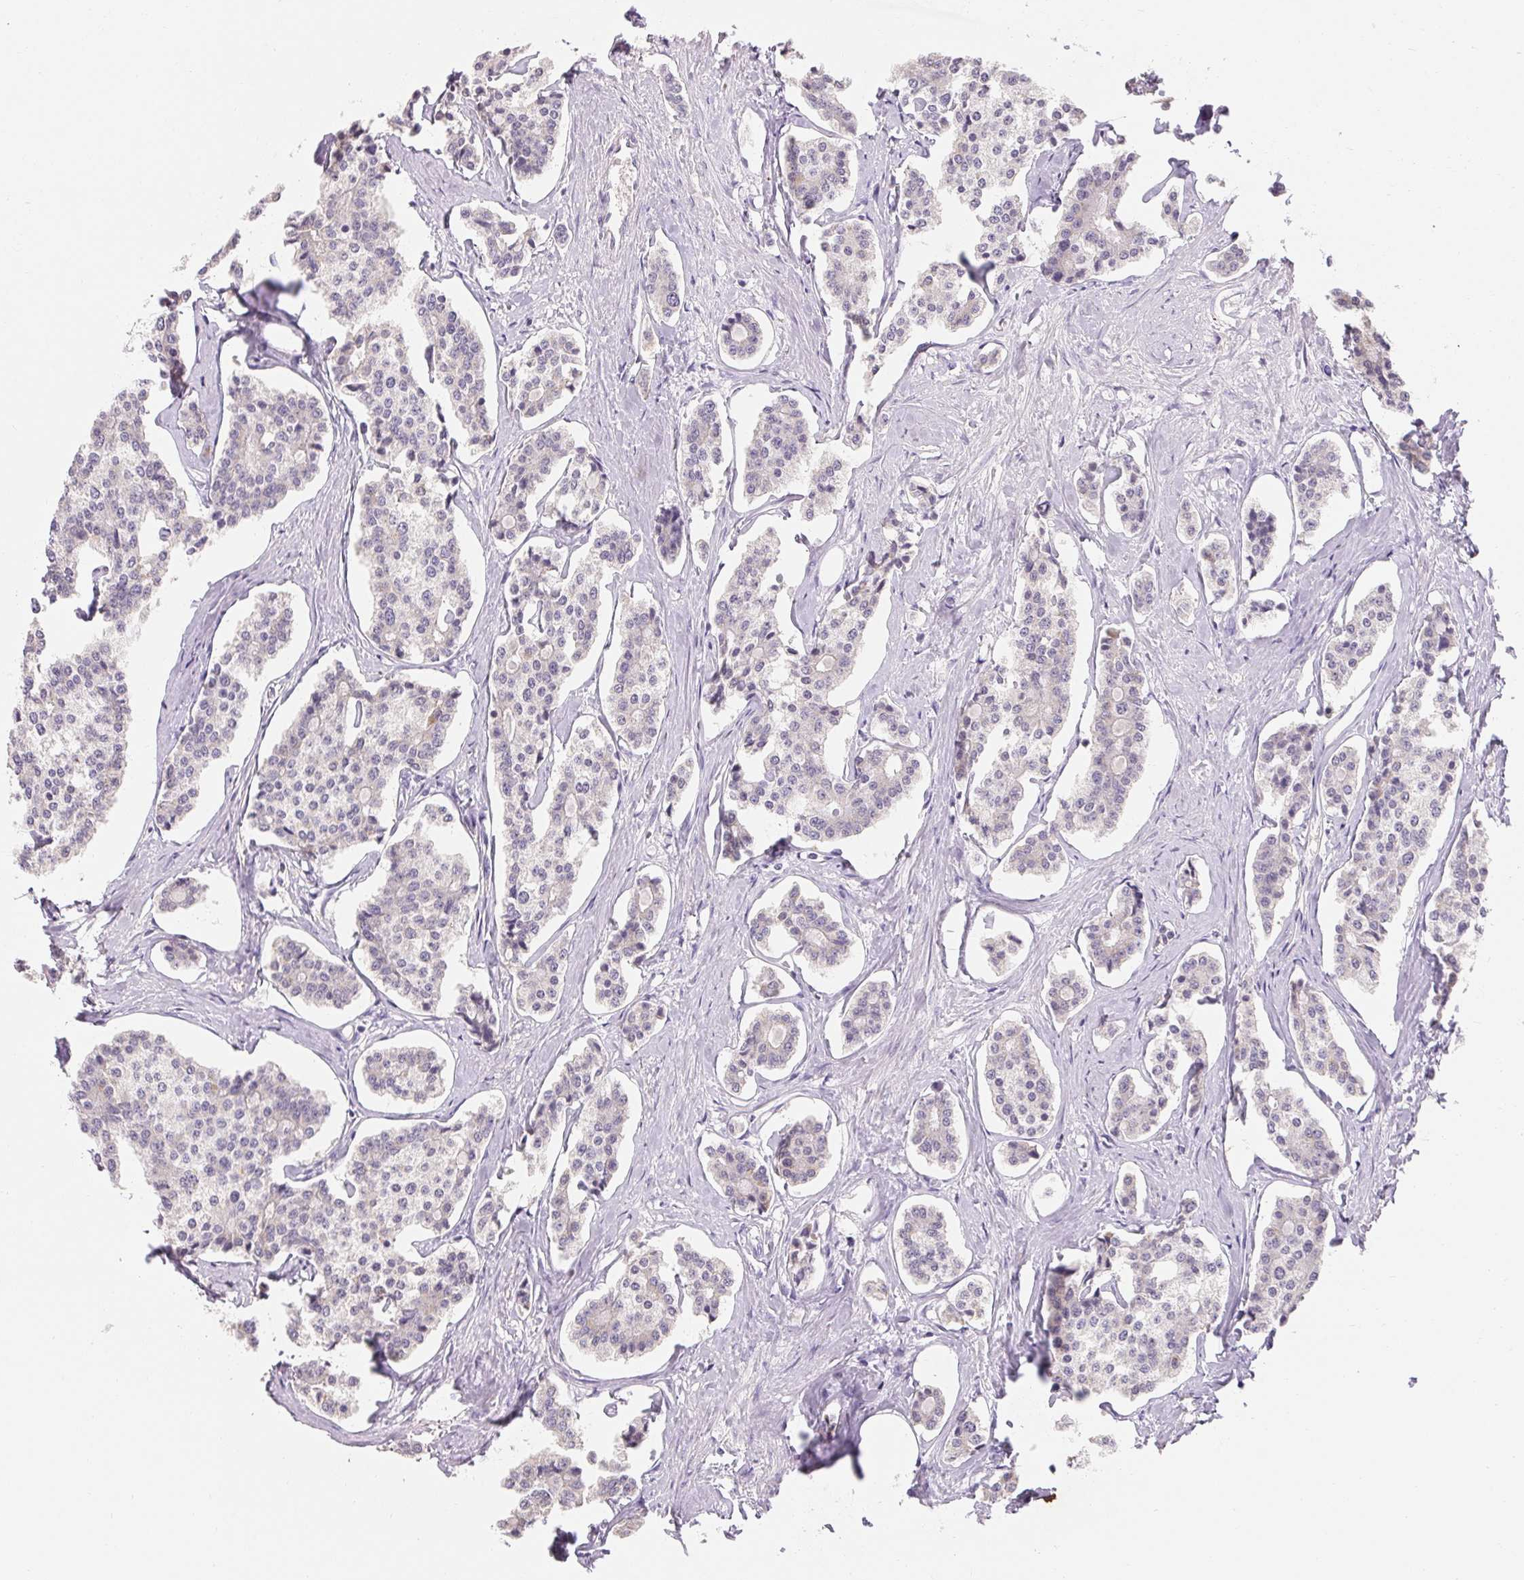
{"staining": {"intensity": "negative", "quantity": "none", "location": "none"}, "tissue": "carcinoid", "cell_type": "Tumor cells", "image_type": "cancer", "snomed": [{"axis": "morphology", "description": "Carcinoid, malignant, NOS"}, {"axis": "topography", "description": "Small intestine"}], "caption": "Malignant carcinoid was stained to show a protein in brown. There is no significant staining in tumor cells. (DAB (3,3'-diaminobenzidine) IHC, high magnification).", "gene": "MAP7D2", "patient": {"sex": "female", "age": 65}}